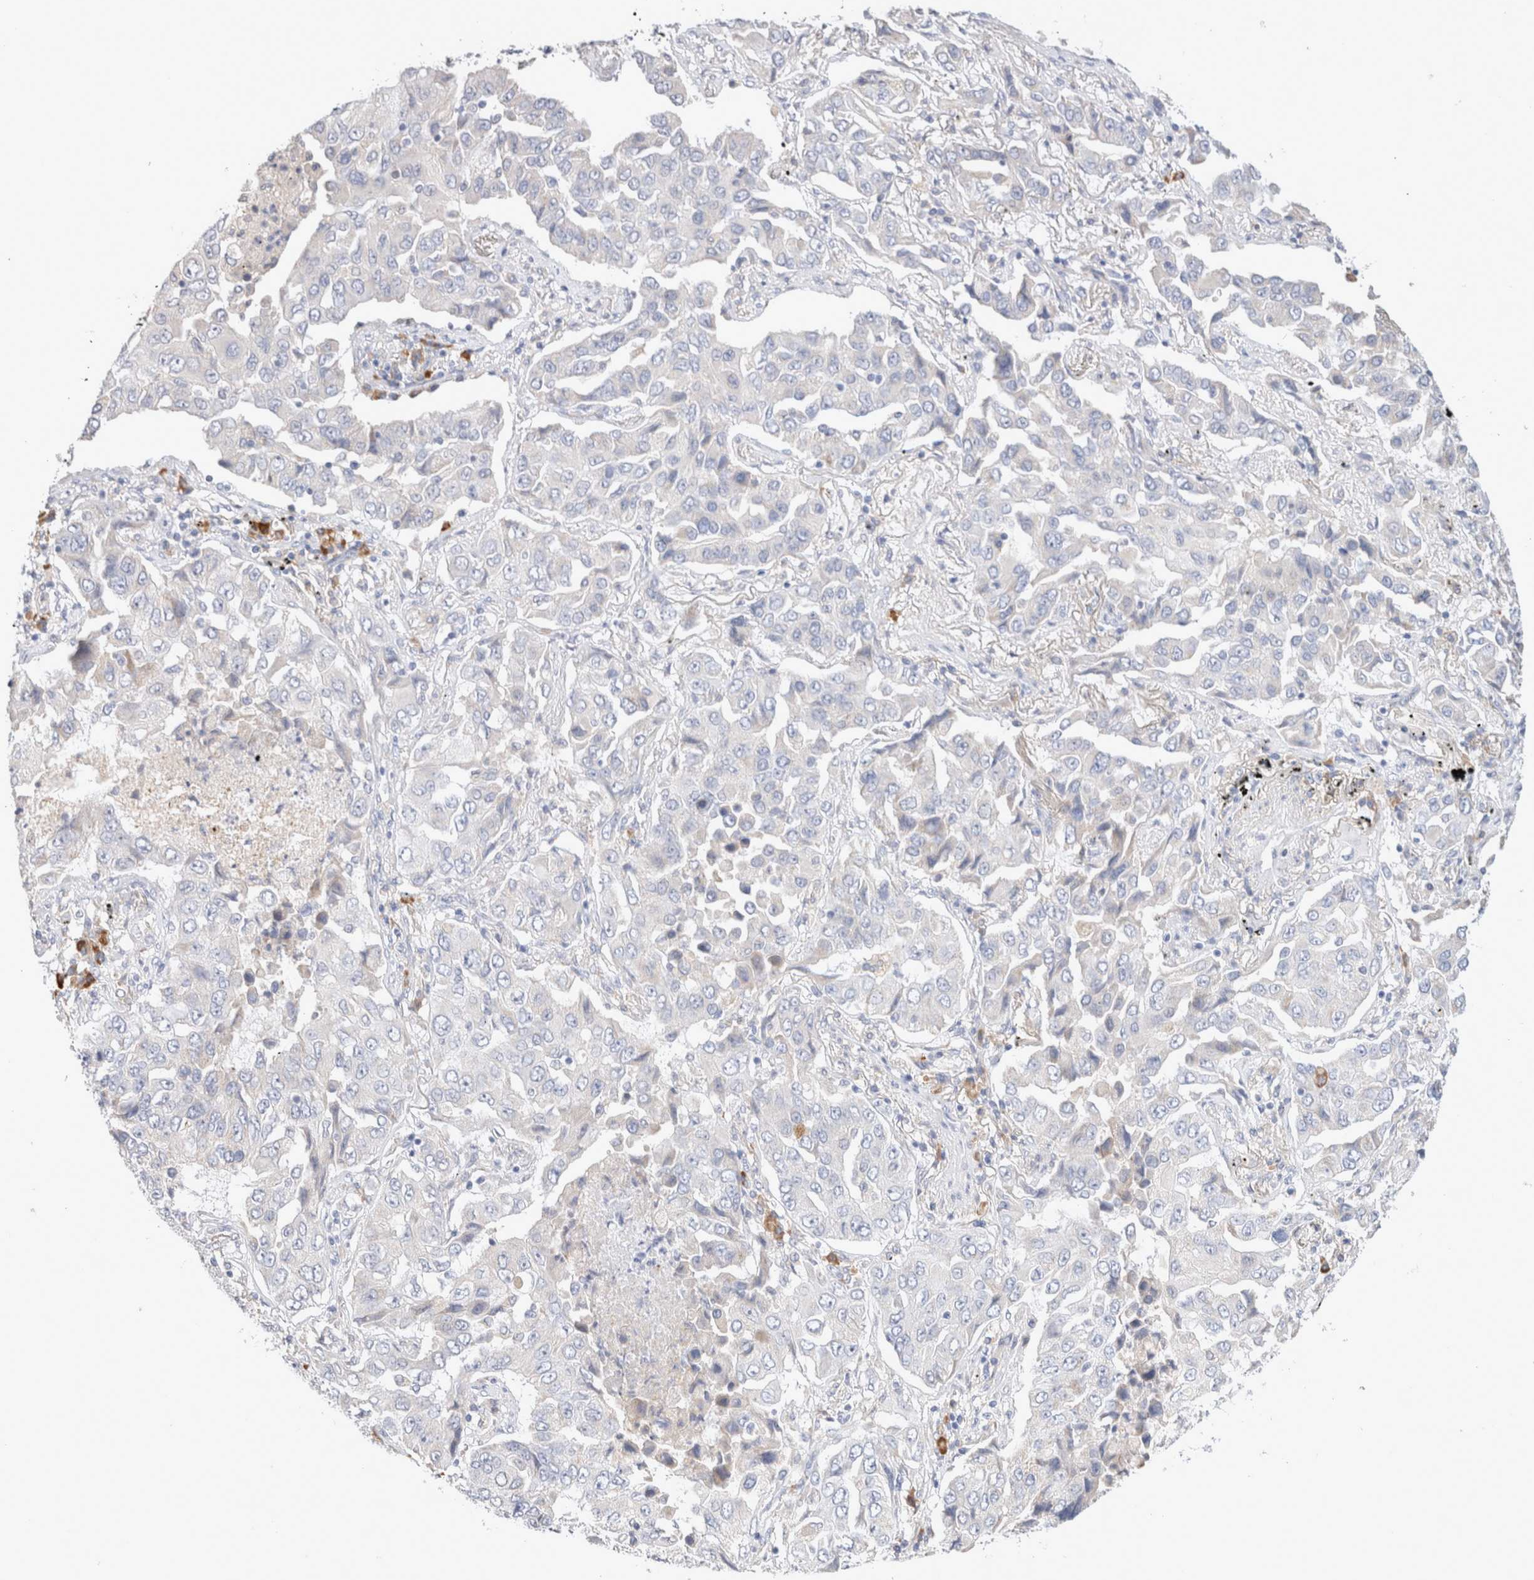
{"staining": {"intensity": "negative", "quantity": "none", "location": "none"}, "tissue": "lung cancer", "cell_type": "Tumor cells", "image_type": "cancer", "snomed": [{"axis": "morphology", "description": "Adenocarcinoma, NOS"}, {"axis": "topography", "description": "Lung"}], "caption": "Immunohistochemistry (IHC) image of adenocarcinoma (lung) stained for a protein (brown), which demonstrates no positivity in tumor cells.", "gene": "GADD45G", "patient": {"sex": "female", "age": 65}}